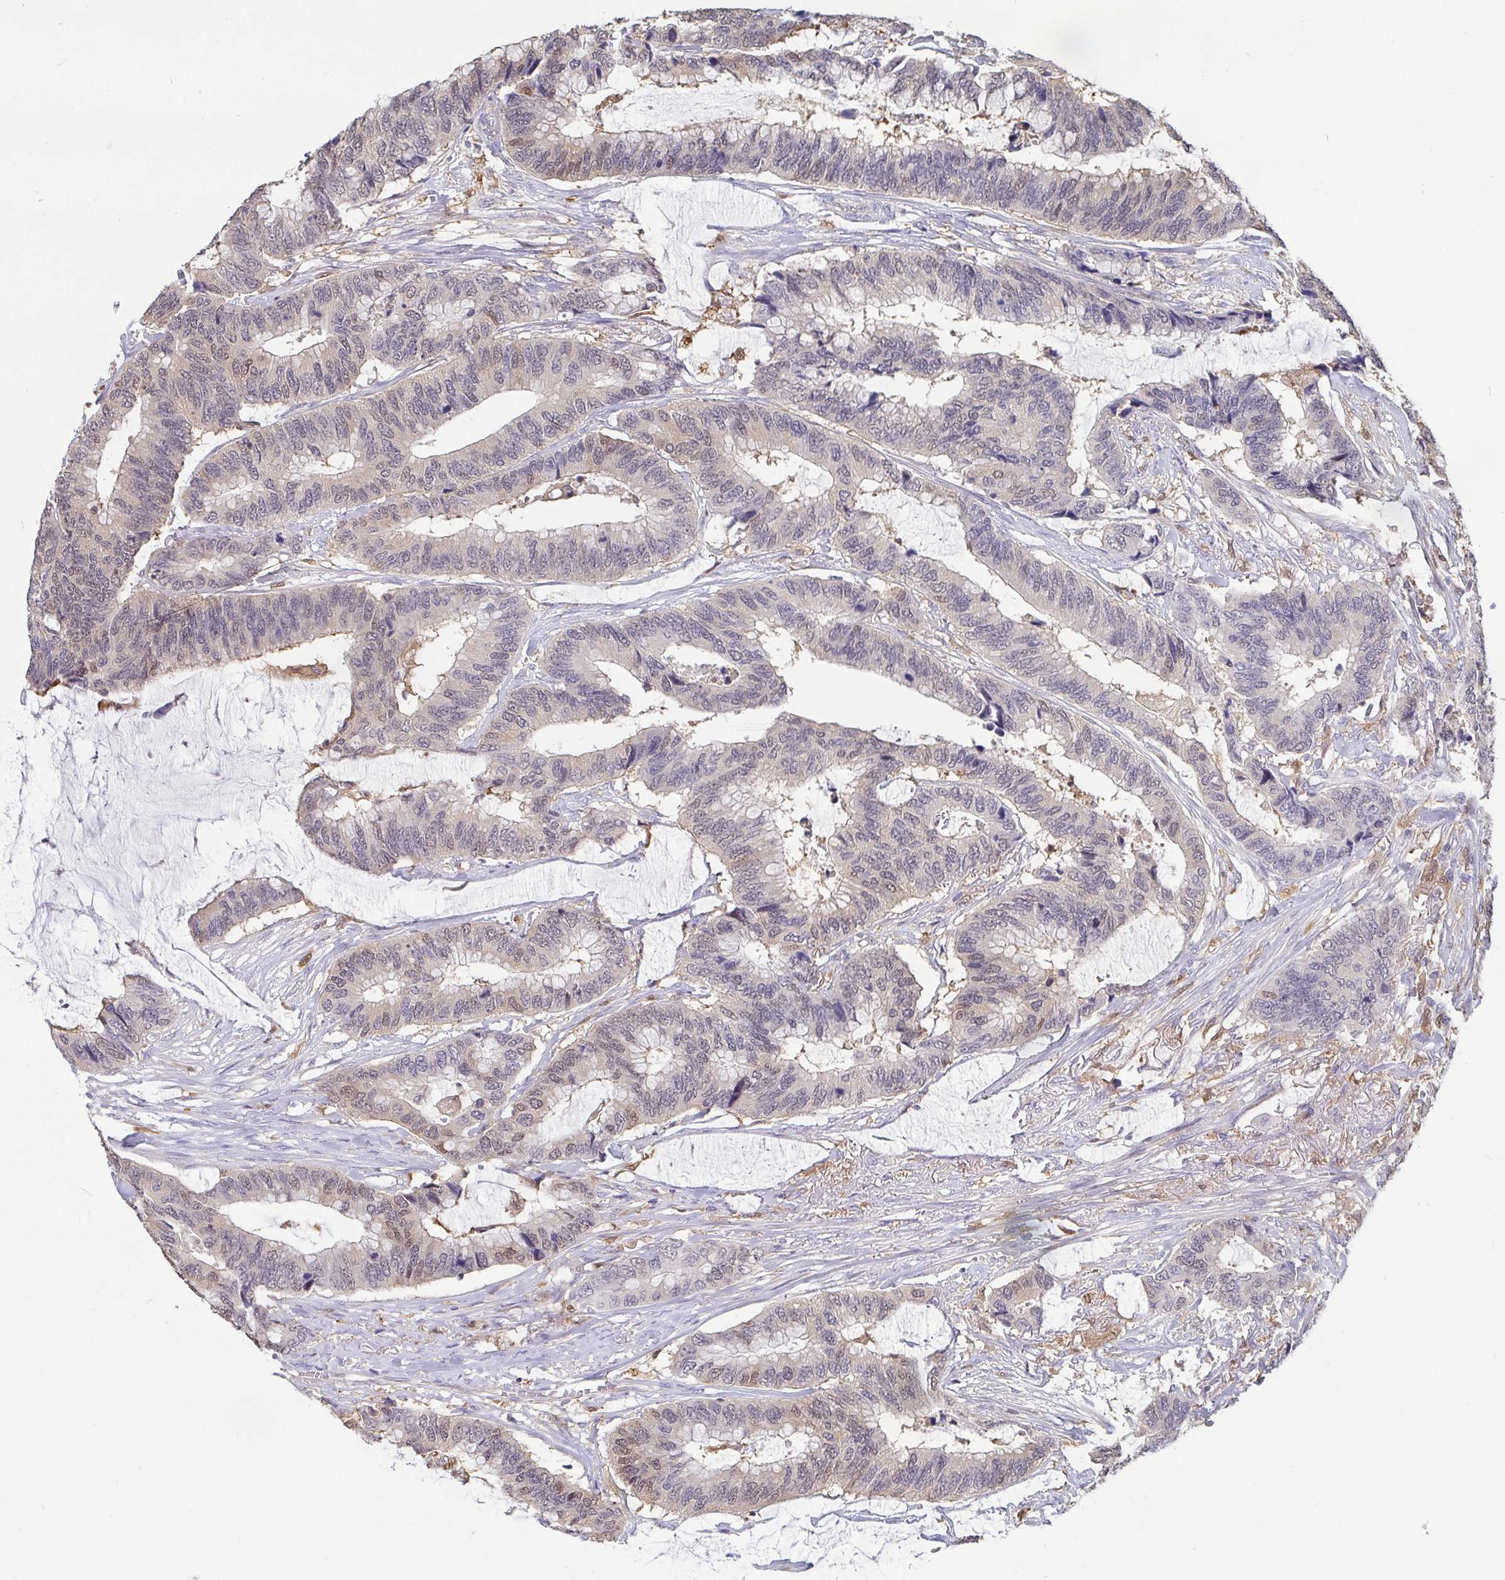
{"staining": {"intensity": "weak", "quantity": "25%-75%", "location": "cytoplasmic/membranous,nuclear"}, "tissue": "colorectal cancer", "cell_type": "Tumor cells", "image_type": "cancer", "snomed": [{"axis": "morphology", "description": "Adenocarcinoma, NOS"}, {"axis": "topography", "description": "Rectum"}], "caption": "A brown stain shows weak cytoplasmic/membranous and nuclear staining of a protein in colorectal cancer (adenocarcinoma) tumor cells.", "gene": "IDH1", "patient": {"sex": "female", "age": 59}}